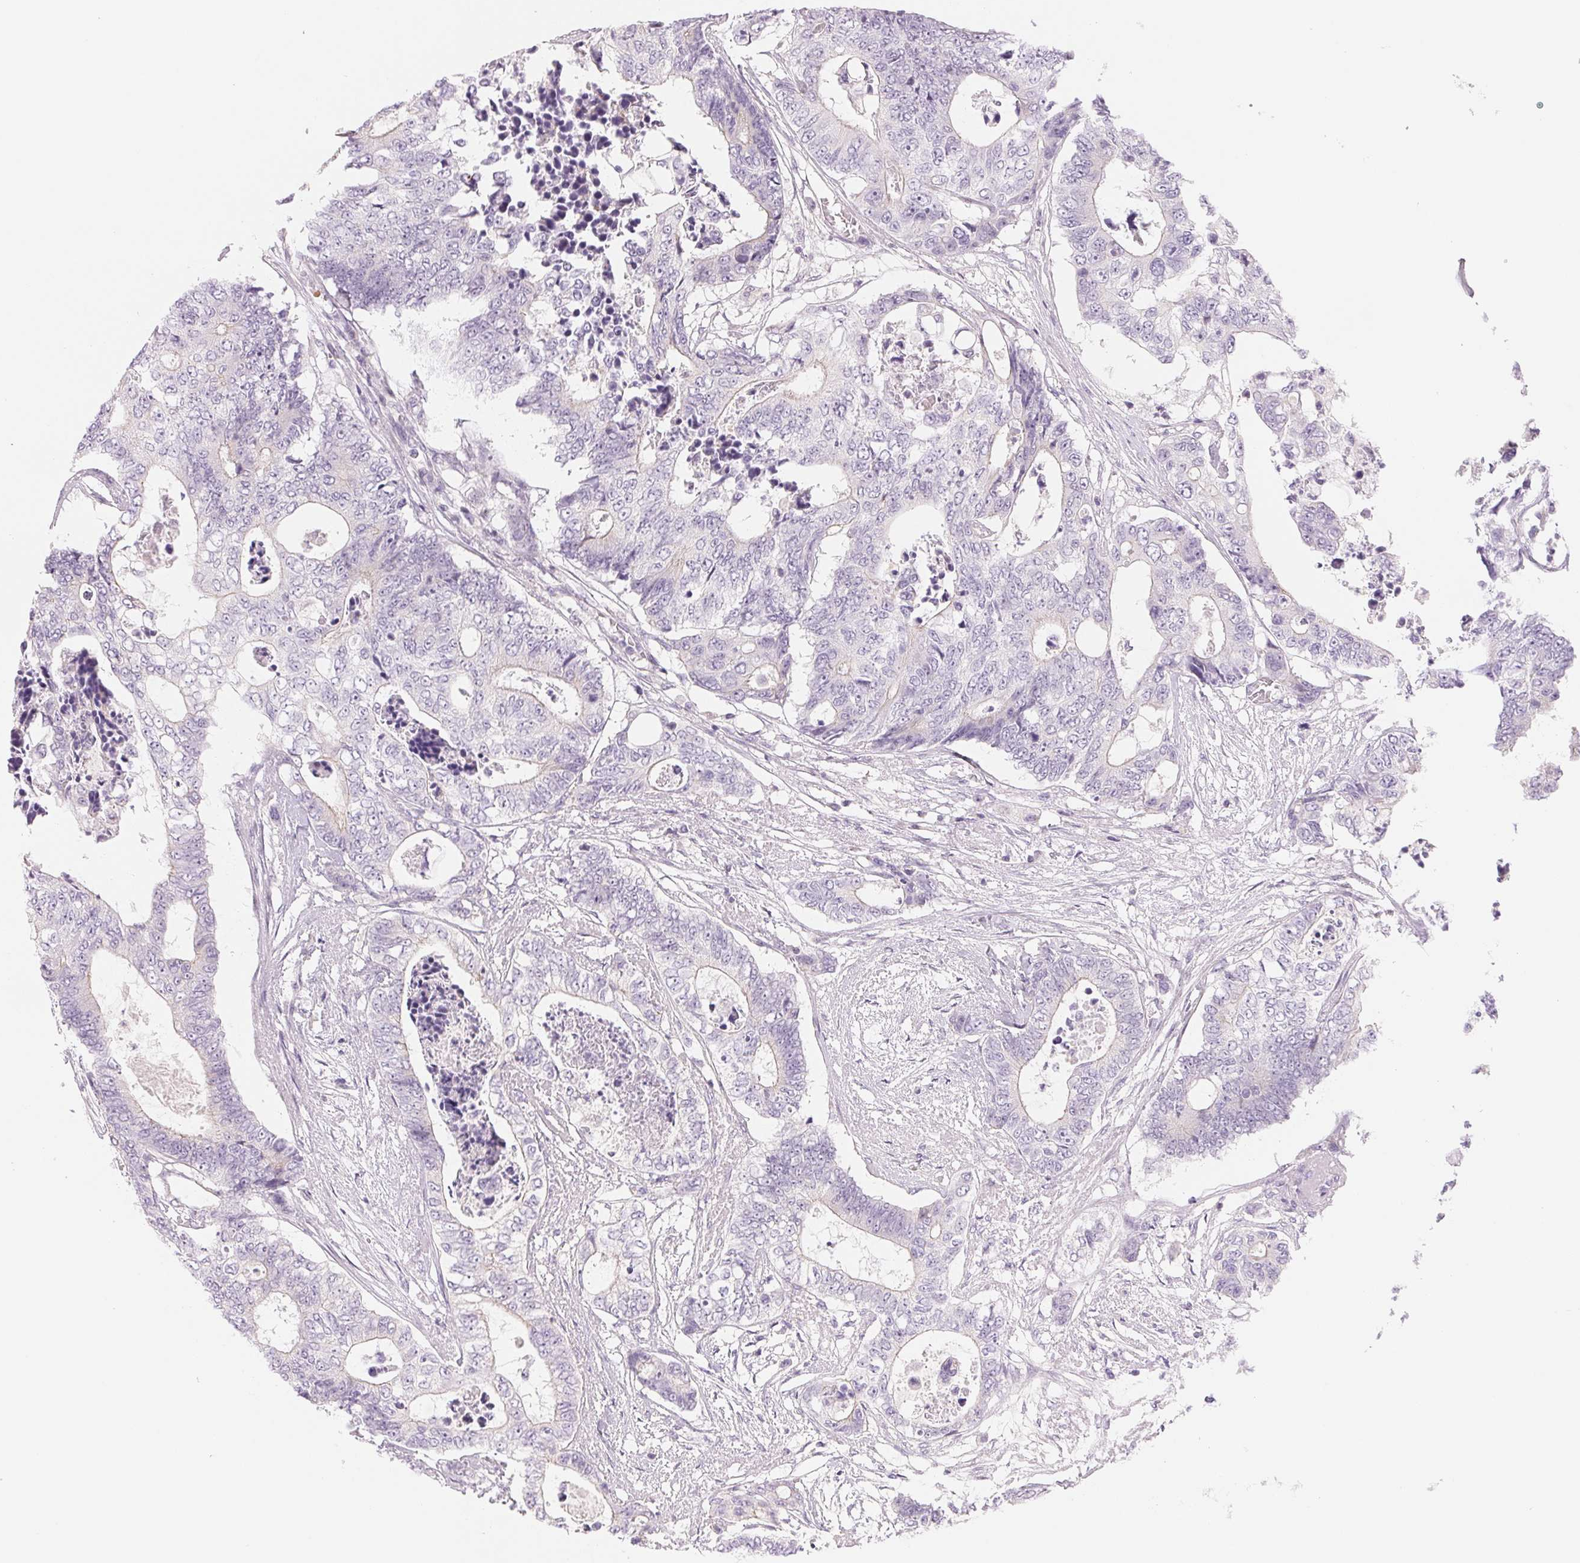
{"staining": {"intensity": "negative", "quantity": "none", "location": "none"}, "tissue": "colorectal cancer", "cell_type": "Tumor cells", "image_type": "cancer", "snomed": [{"axis": "morphology", "description": "Adenocarcinoma, NOS"}, {"axis": "topography", "description": "Colon"}], "caption": "IHC photomicrograph of neoplastic tissue: human colorectal adenocarcinoma stained with DAB (3,3'-diaminobenzidine) shows no significant protein expression in tumor cells.", "gene": "CCDC168", "patient": {"sex": "female", "age": 48}}